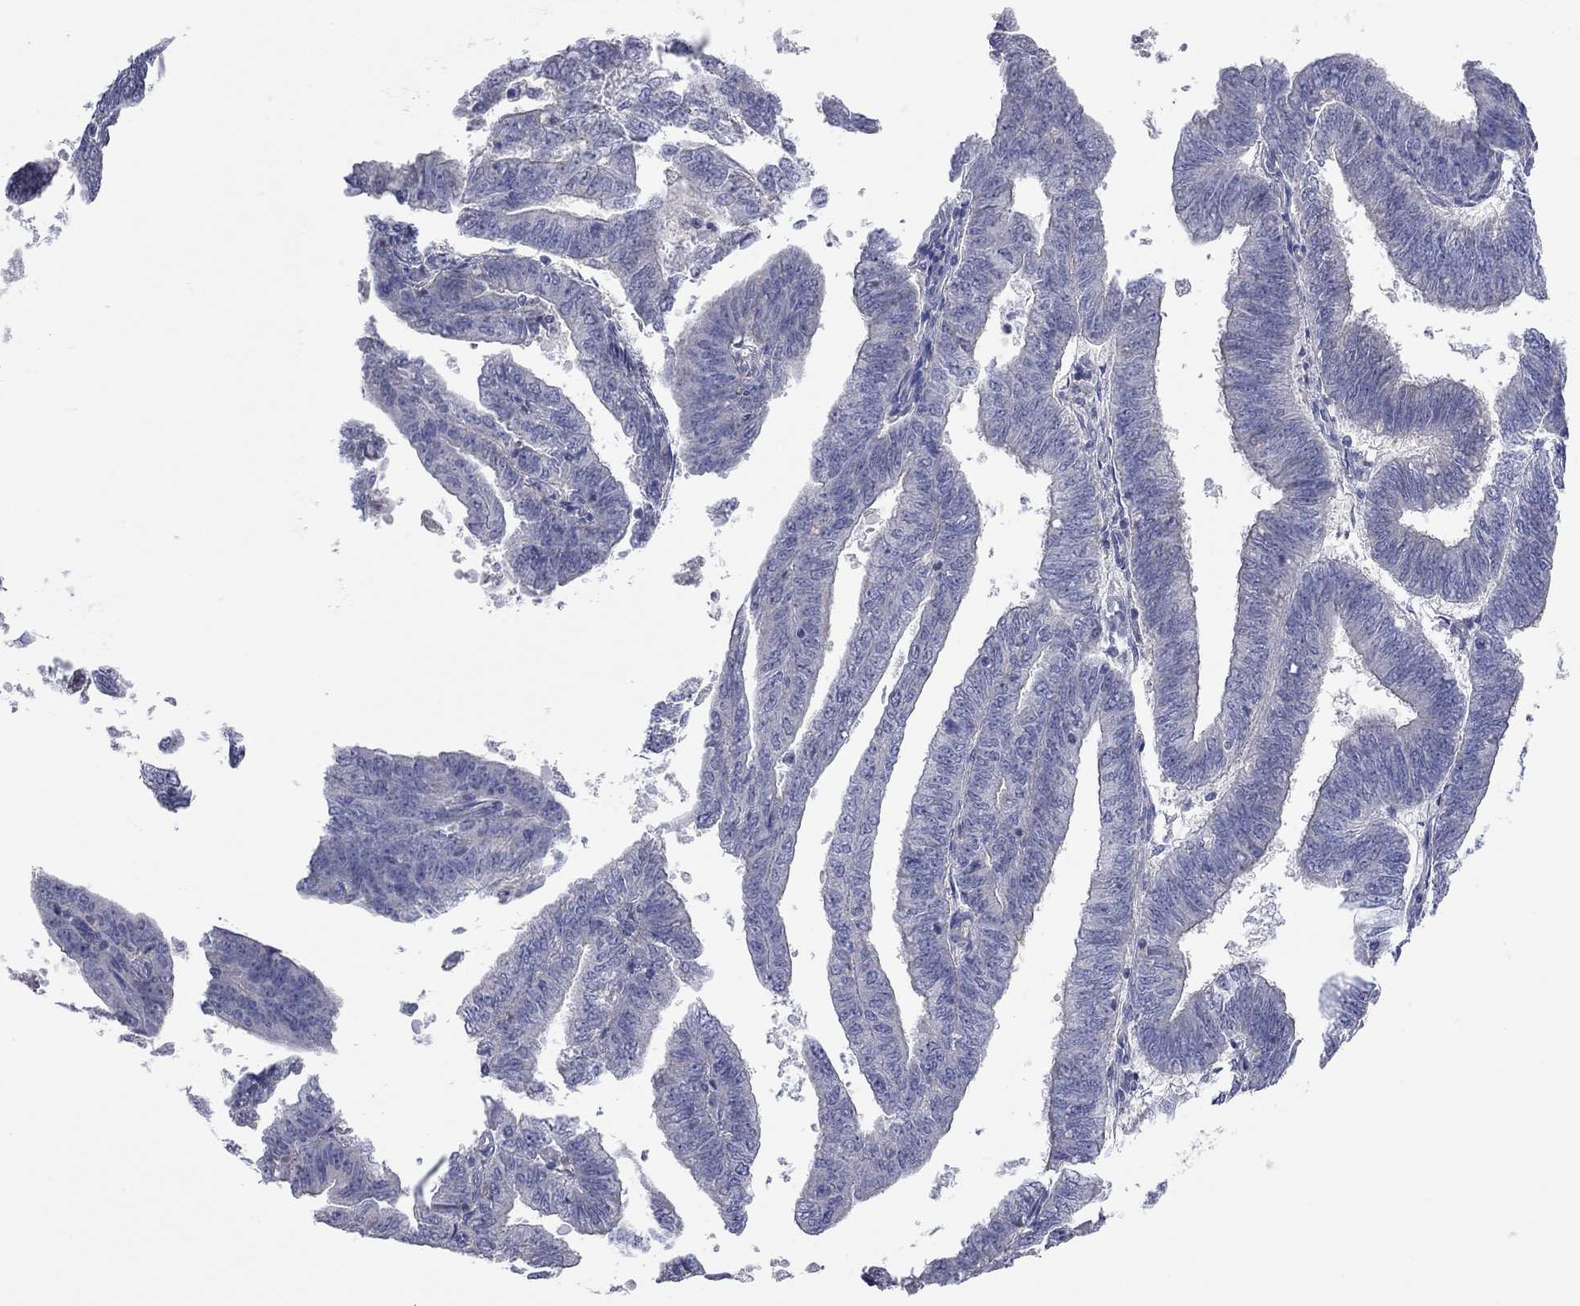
{"staining": {"intensity": "negative", "quantity": "none", "location": "none"}, "tissue": "endometrial cancer", "cell_type": "Tumor cells", "image_type": "cancer", "snomed": [{"axis": "morphology", "description": "Adenocarcinoma, NOS"}, {"axis": "topography", "description": "Endometrium"}], "caption": "IHC histopathology image of endometrial cancer (adenocarcinoma) stained for a protein (brown), which shows no expression in tumor cells.", "gene": "KCNB1", "patient": {"sex": "female", "age": 82}}